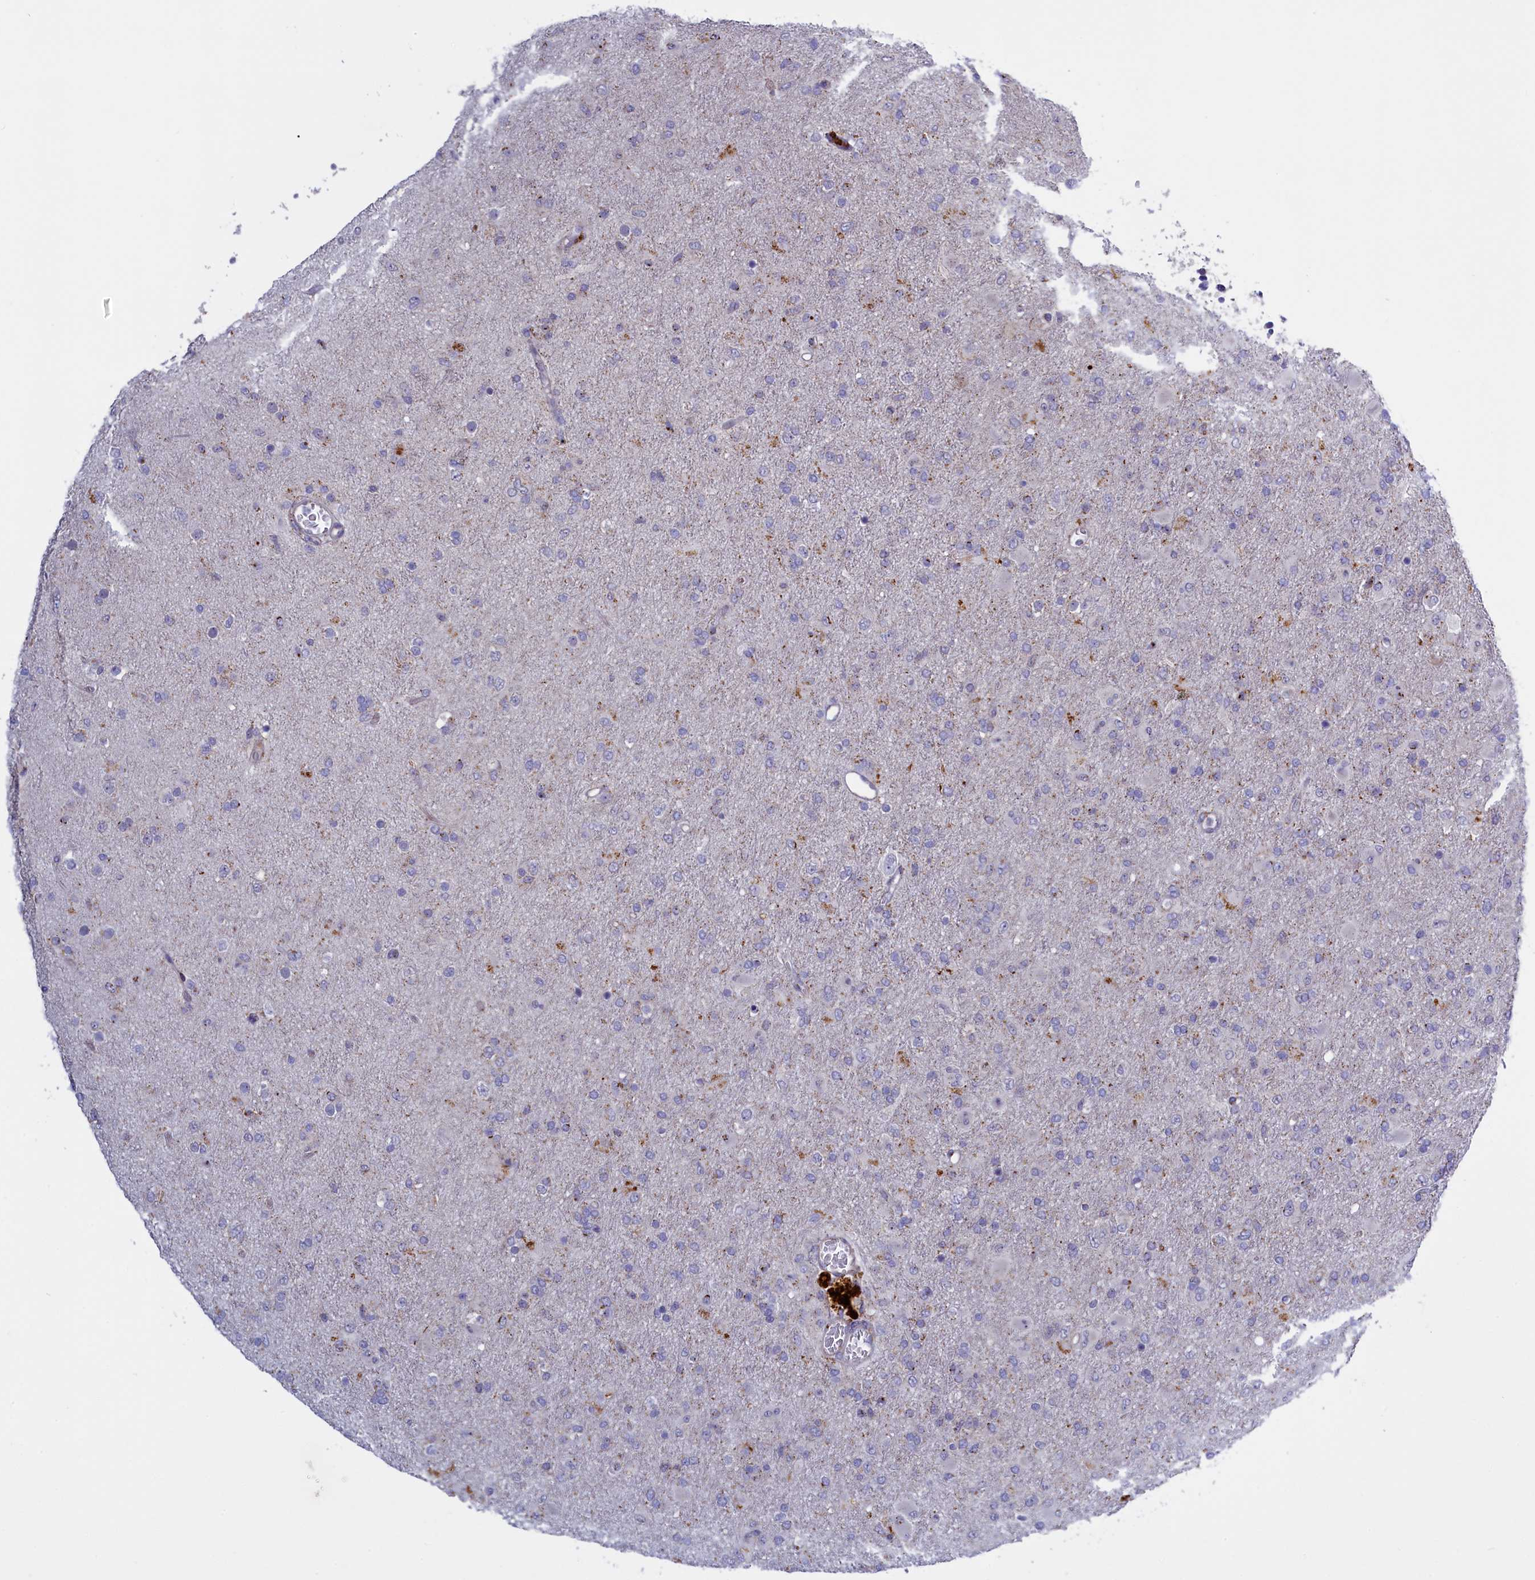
{"staining": {"intensity": "negative", "quantity": "none", "location": "none"}, "tissue": "glioma", "cell_type": "Tumor cells", "image_type": "cancer", "snomed": [{"axis": "morphology", "description": "Glioma, malignant, Low grade"}, {"axis": "topography", "description": "Brain"}], "caption": "Photomicrograph shows no protein expression in tumor cells of malignant glioma (low-grade) tissue. The staining is performed using DAB brown chromogen with nuclei counter-stained in using hematoxylin.", "gene": "HYKK", "patient": {"sex": "male", "age": 65}}